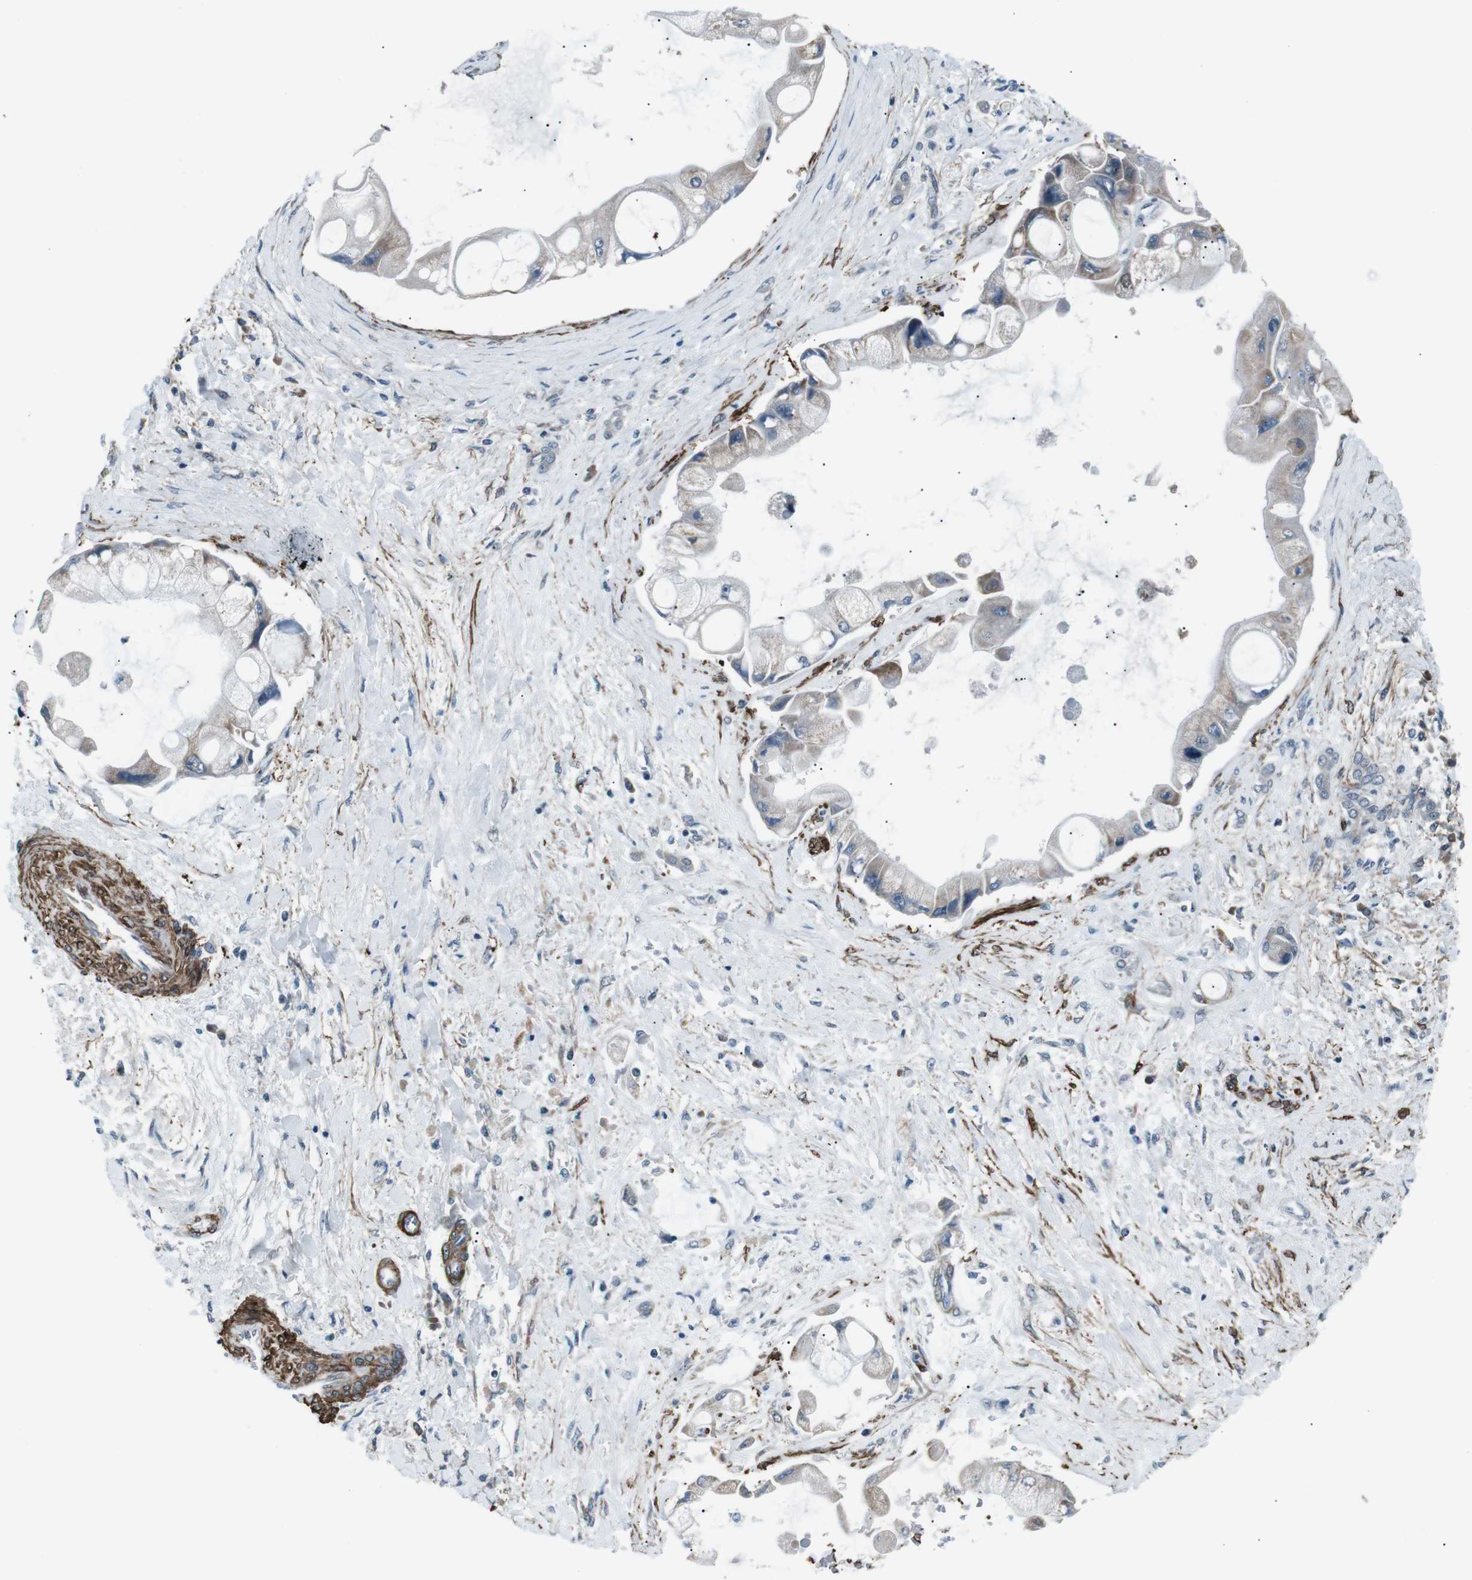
{"staining": {"intensity": "moderate", "quantity": "25%-75%", "location": "cytoplasmic/membranous"}, "tissue": "liver cancer", "cell_type": "Tumor cells", "image_type": "cancer", "snomed": [{"axis": "morphology", "description": "Cholangiocarcinoma"}, {"axis": "topography", "description": "Liver"}], "caption": "Immunohistochemical staining of human cholangiocarcinoma (liver) demonstrates medium levels of moderate cytoplasmic/membranous staining in approximately 25%-75% of tumor cells.", "gene": "PDLIM5", "patient": {"sex": "male", "age": 50}}